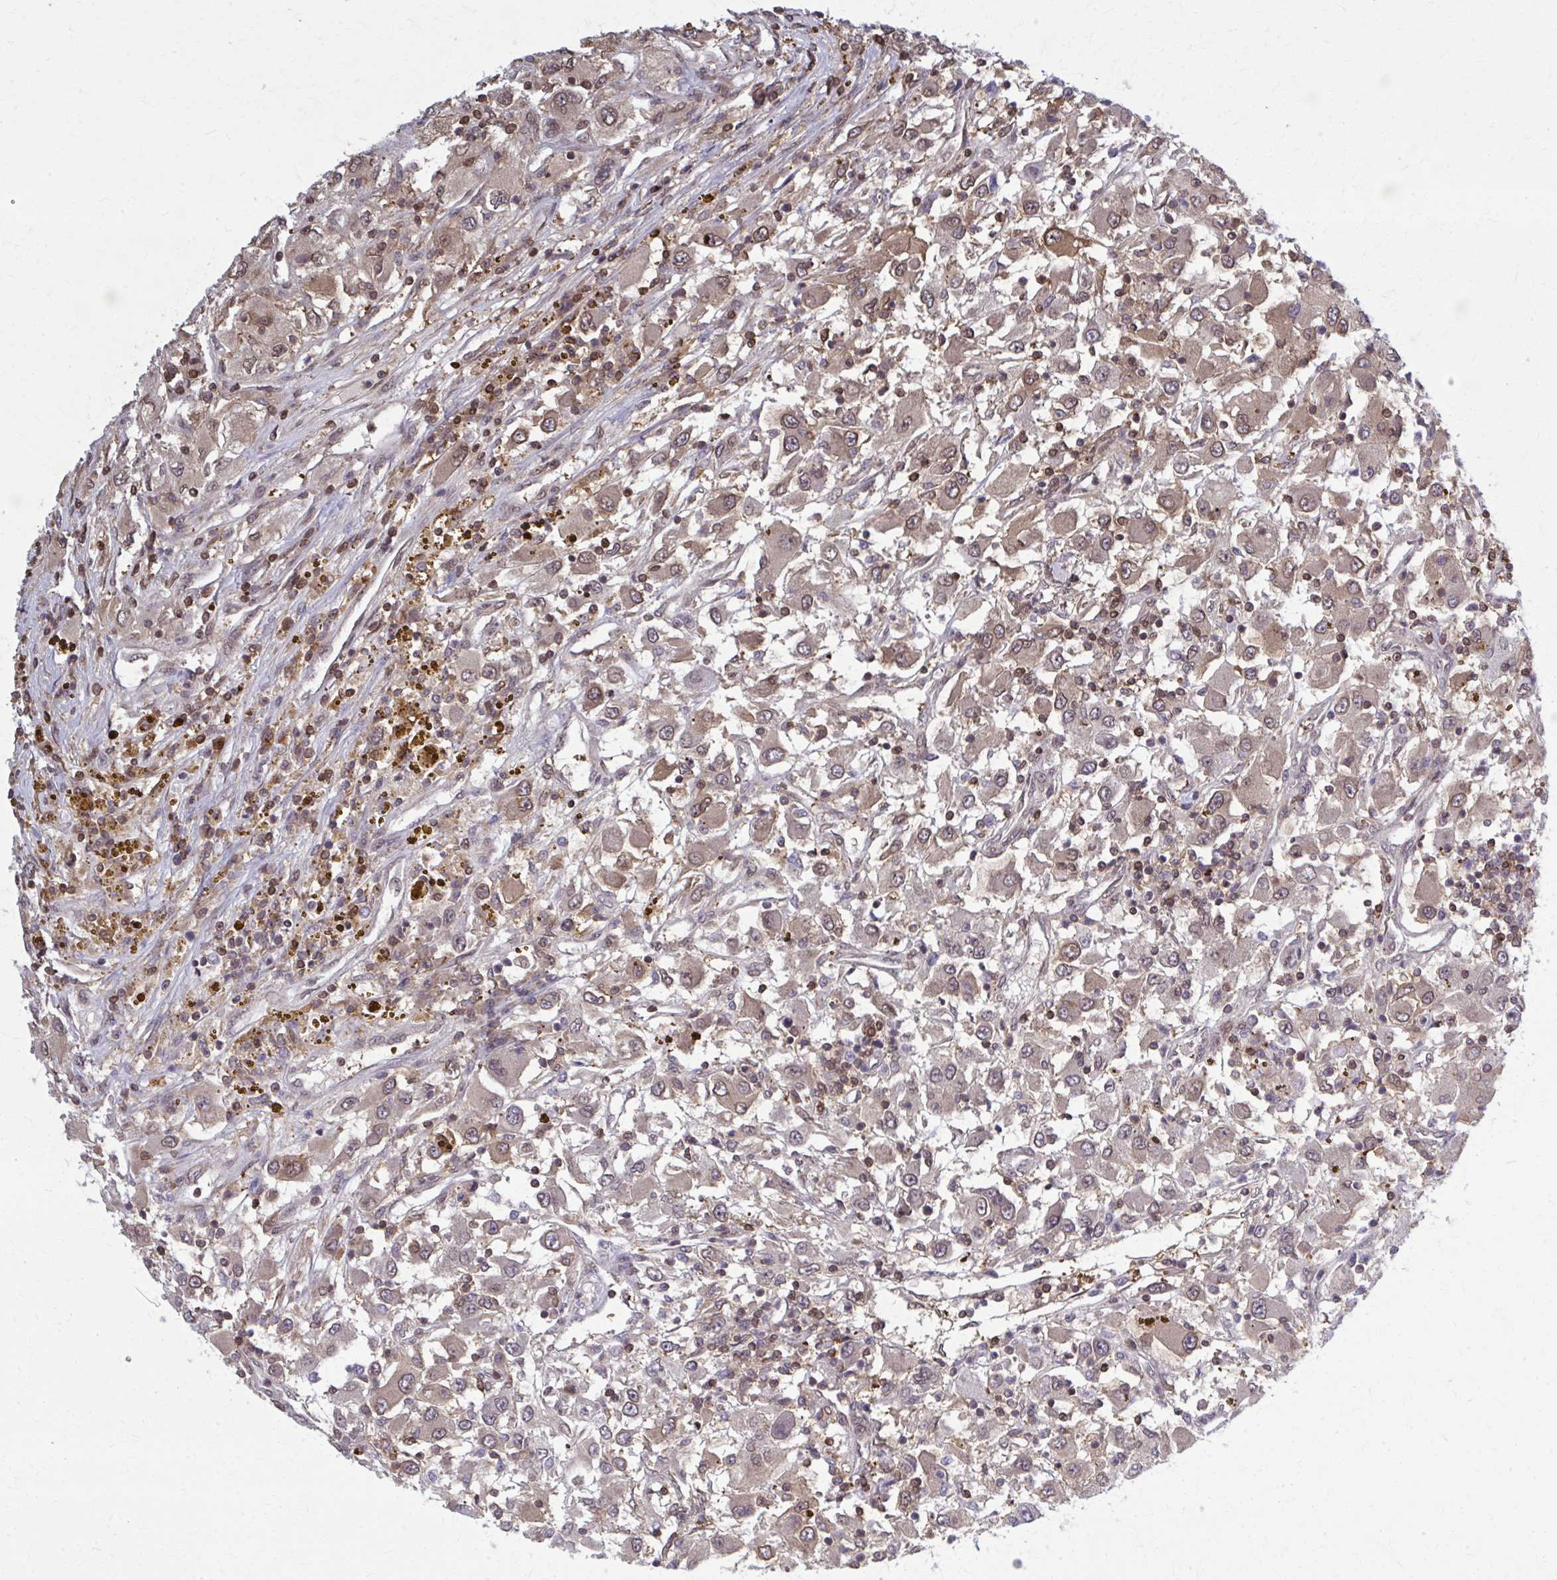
{"staining": {"intensity": "weak", "quantity": ">75%", "location": "cytoplasmic/membranous"}, "tissue": "renal cancer", "cell_type": "Tumor cells", "image_type": "cancer", "snomed": [{"axis": "morphology", "description": "Adenocarcinoma, NOS"}, {"axis": "topography", "description": "Kidney"}], "caption": "IHC (DAB (3,3'-diaminobenzidine)) staining of renal cancer (adenocarcinoma) displays weak cytoplasmic/membranous protein expression in approximately >75% of tumor cells.", "gene": "MDH1", "patient": {"sex": "female", "age": 67}}